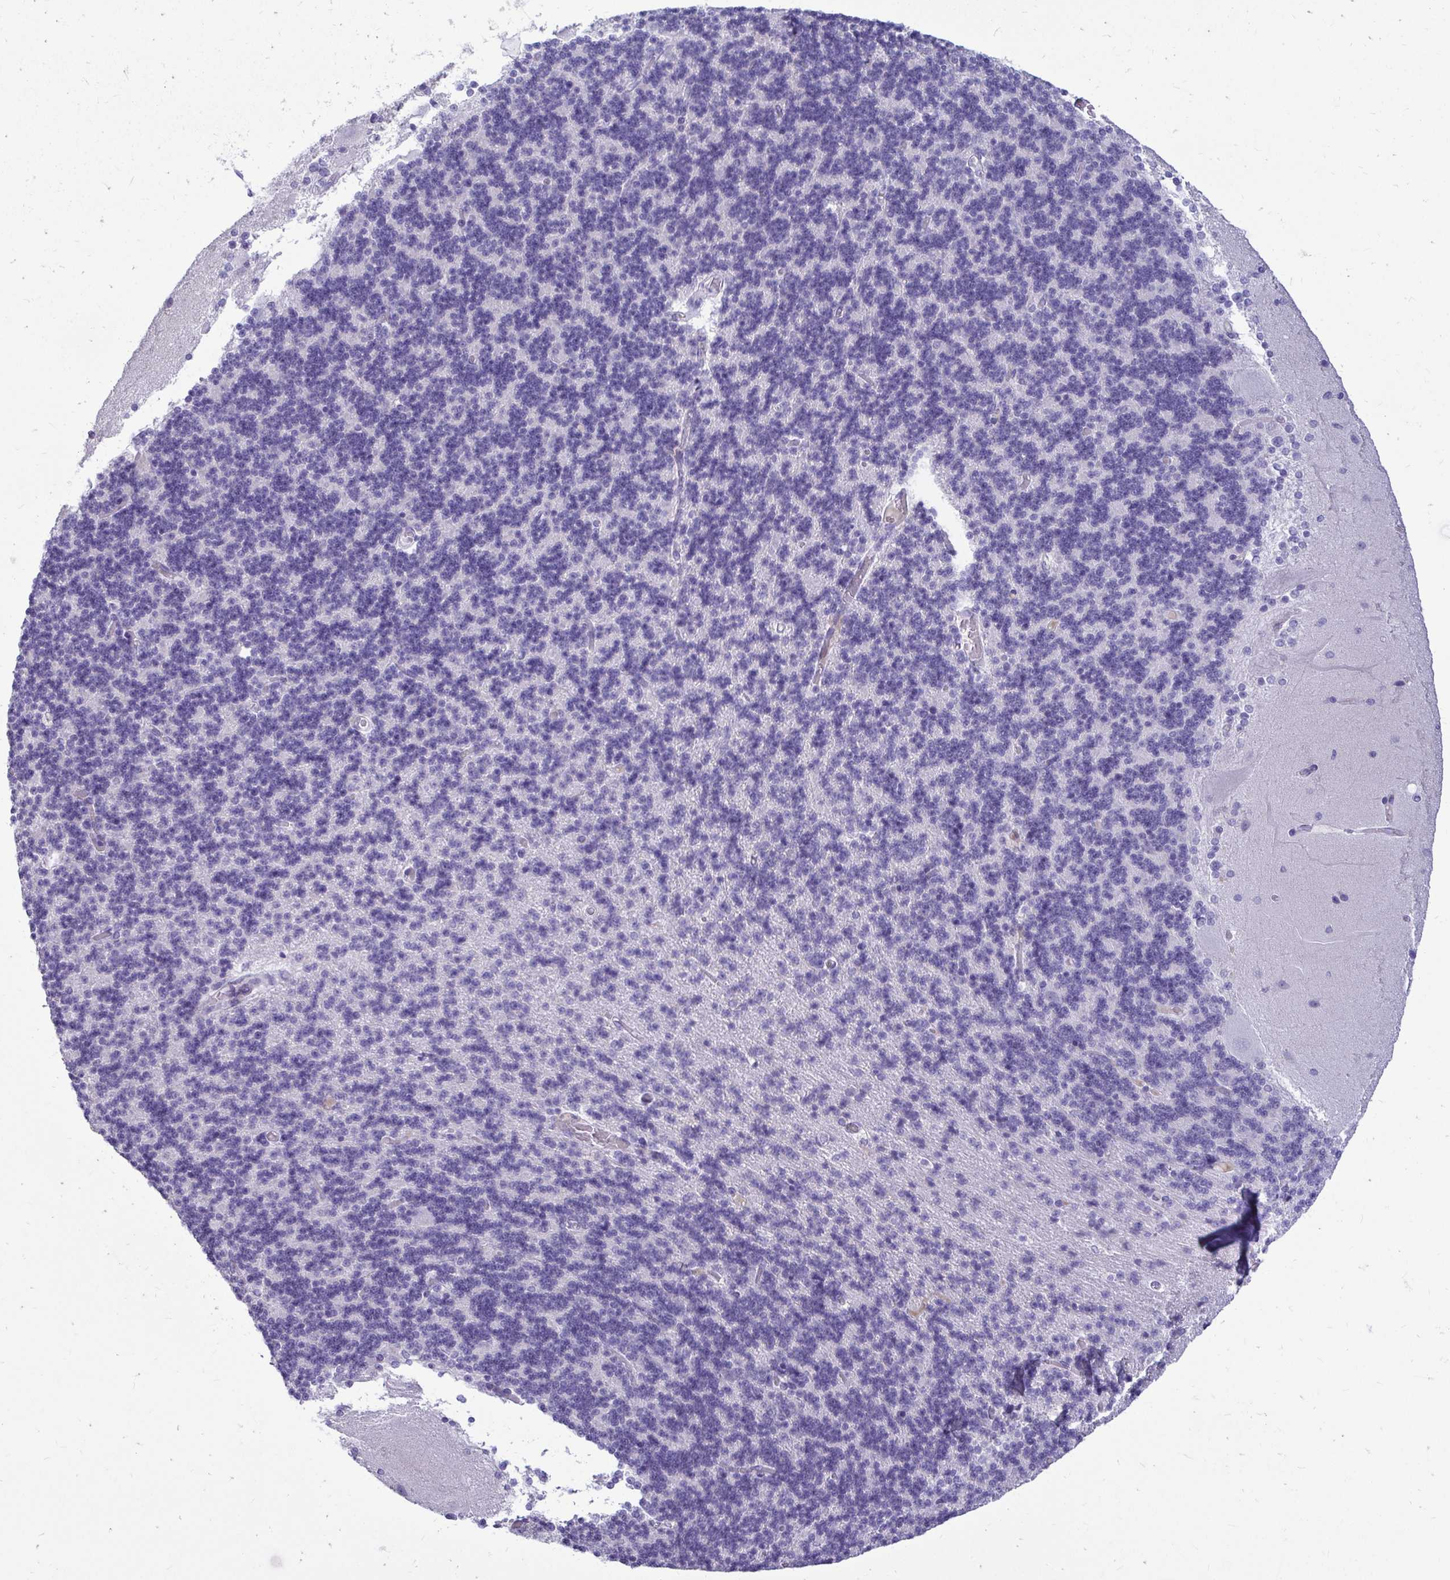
{"staining": {"intensity": "negative", "quantity": "none", "location": "none"}, "tissue": "cerebellum", "cell_type": "Cells in granular layer", "image_type": "normal", "snomed": [{"axis": "morphology", "description": "Normal tissue, NOS"}, {"axis": "topography", "description": "Cerebellum"}], "caption": "A histopathology image of cerebellum stained for a protein shows no brown staining in cells in granular layer.", "gene": "NANOGNB", "patient": {"sex": "female", "age": 54}}